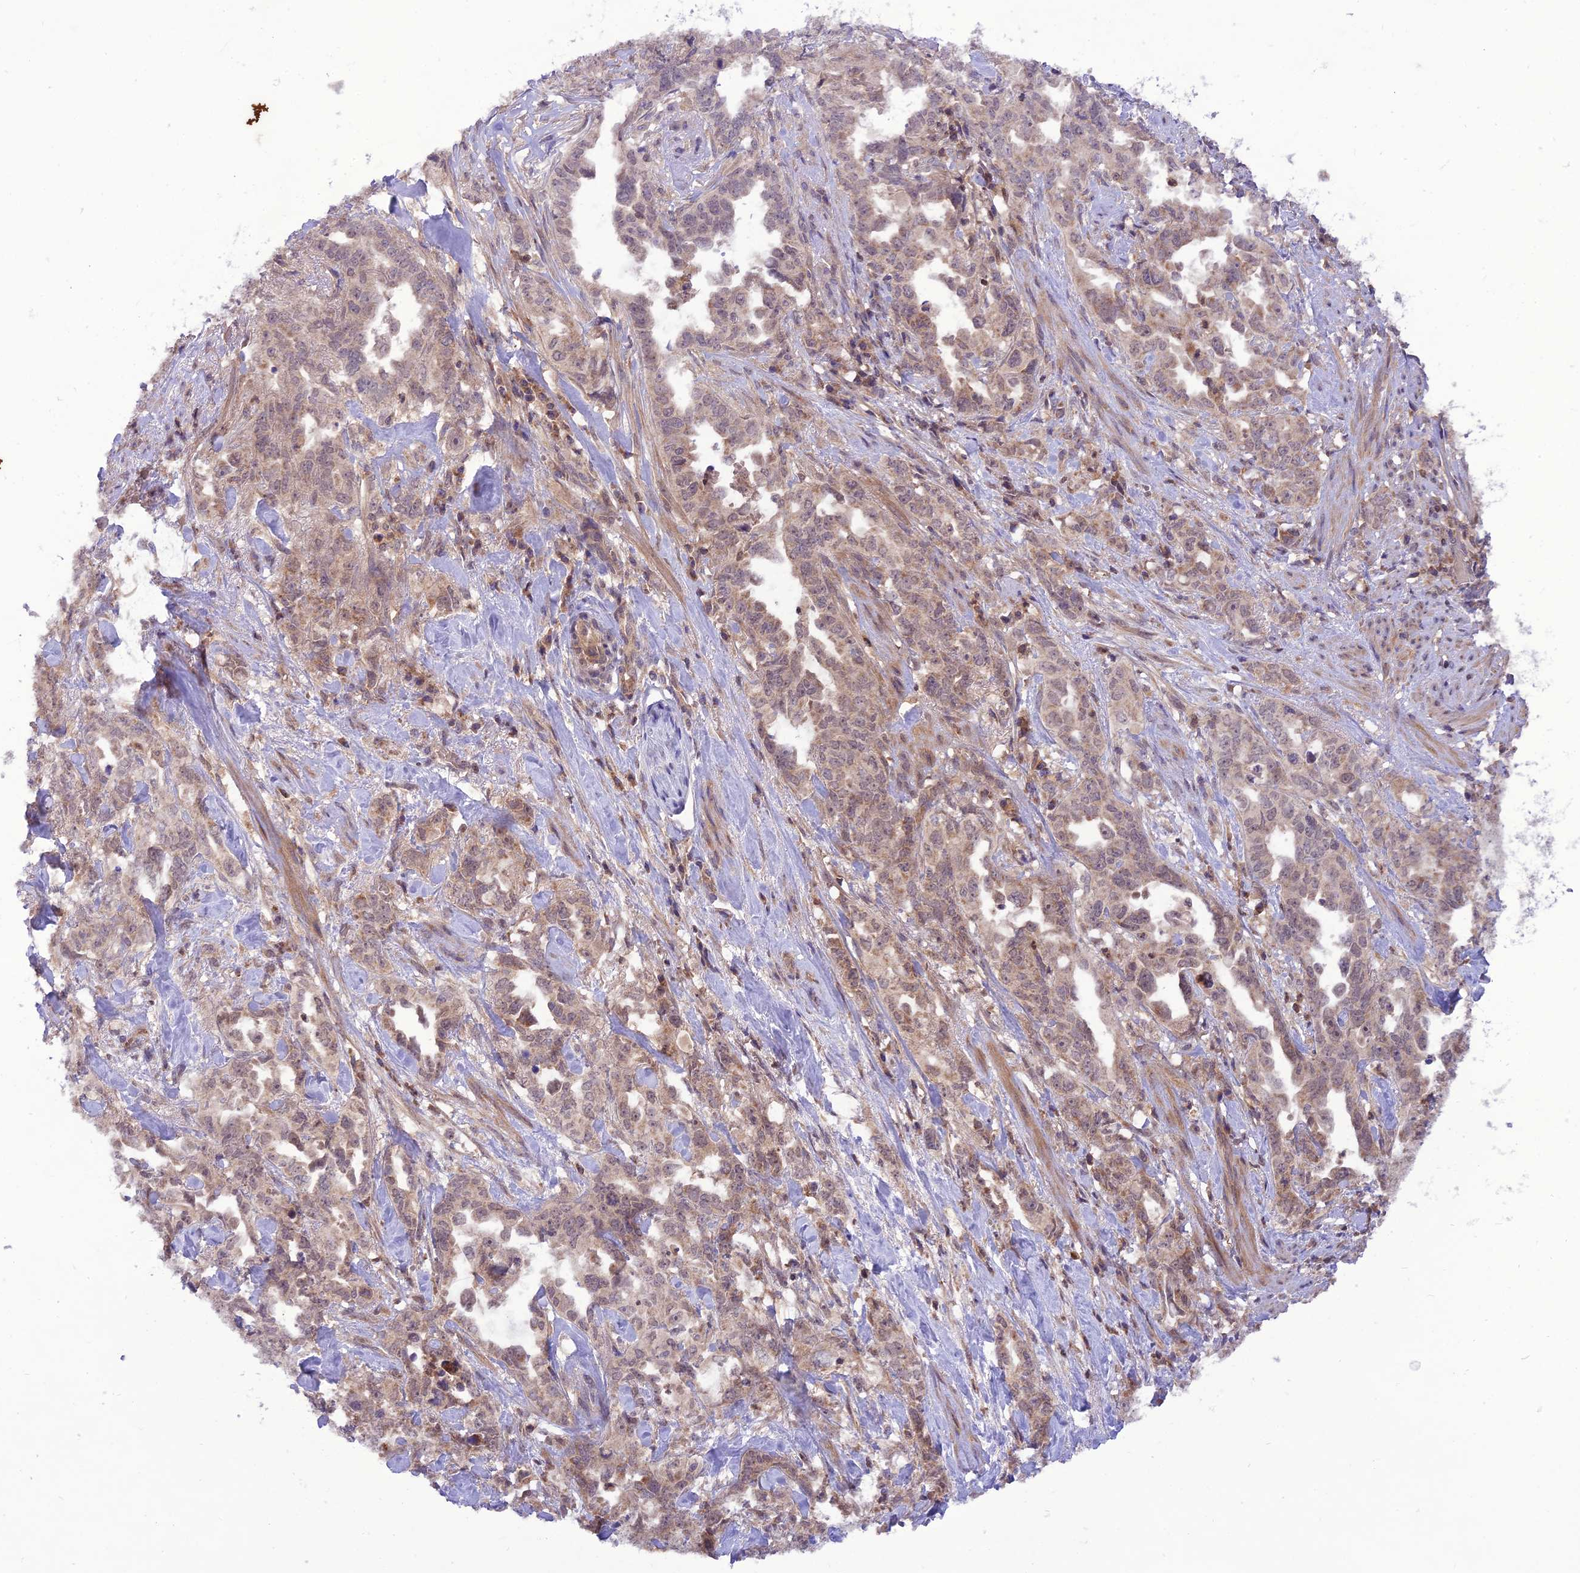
{"staining": {"intensity": "weak", "quantity": "25%-75%", "location": "nuclear"}, "tissue": "endometrial cancer", "cell_type": "Tumor cells", "image_type": "cancer", "snomed": [{"axis": "morphology", "description": "Adenocarcinoma, NOS"}, {"axis": "topography", "description": "Endometrium"}], "caption": "Adenocarcinoma (endometrial) tissue exhibits weak nuclear expression in about 25%-75% of tumor cells, visualized by immunohistochemistry. The staining is performed using DAB (3,3'-diaminobenzidine) brown chromogen to label protein expression. The nuclei are counter-stained blue using hematoxylin.", "gene": "NDUFC1", "patient": {"sex": "female", "age": 65}}